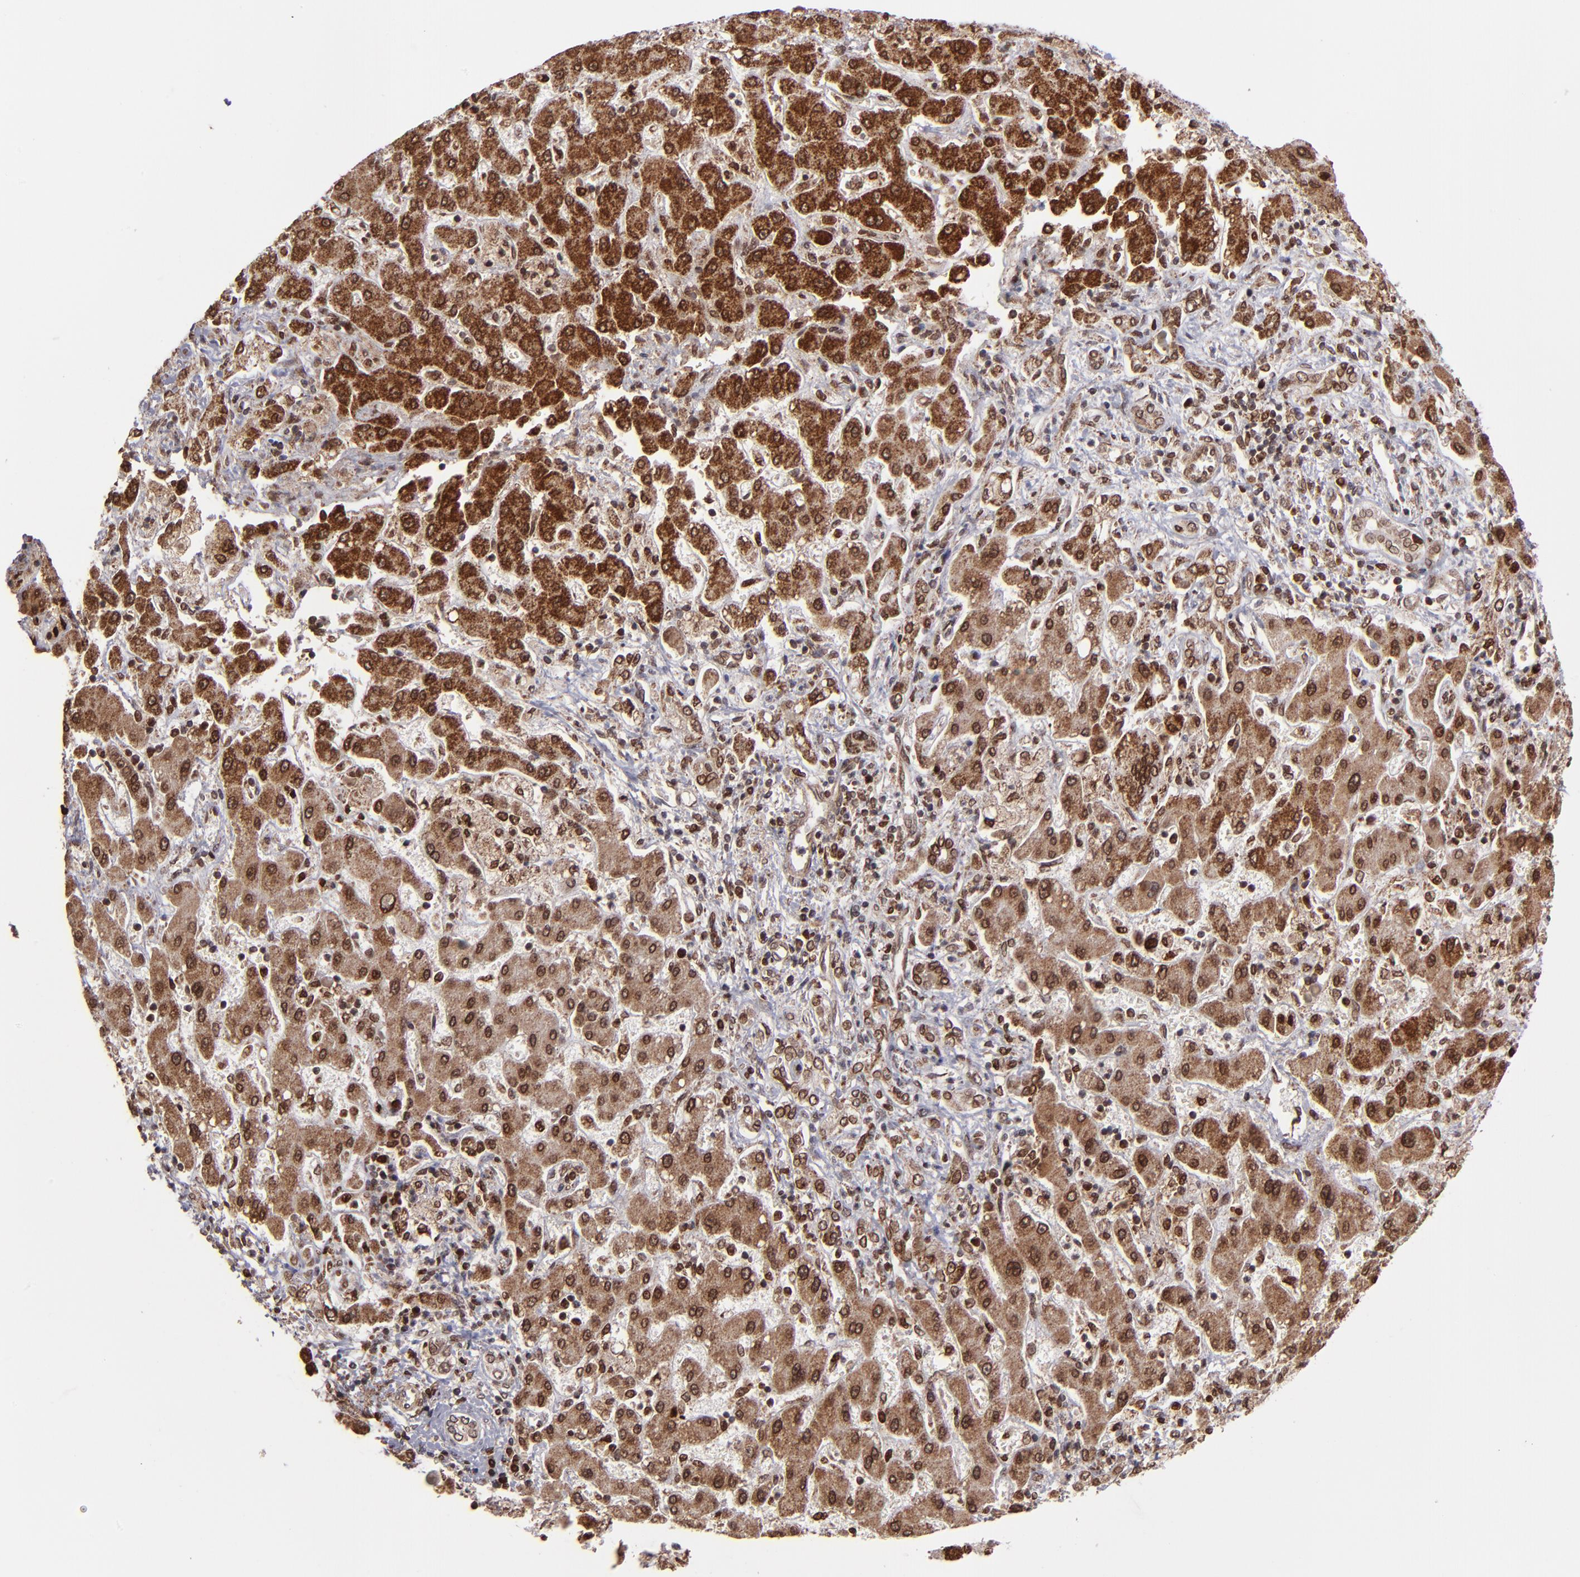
{"staining": {"intensity": "moderate", "quantity": ">75%", "location": "cytoplasmic/membranous,nuclear"}, "tissue": "liver cancer", "cell_type": "Tumor cells", "image_type": "cancer", "snomed": [{"axis": "morphology", "description": "Cholangiocarcinoma"}, {"axis": "topography", "description": "Liver"}], "caption": "Immunohistochemistry staining of liver cancer, which reveals medium levels of moderate cytoplasmic/membranous and nuclear staining in about >75% of tumor cells indicating moderate cytoplasmic/membranous and nuclear protein staining. The staining was performed using DAB (brown) for protein detection and nuclei were counterstained in hematoxylin (blue).", "gene": "TOP1MT", "patient": {"sex": "male", "age": 50}}